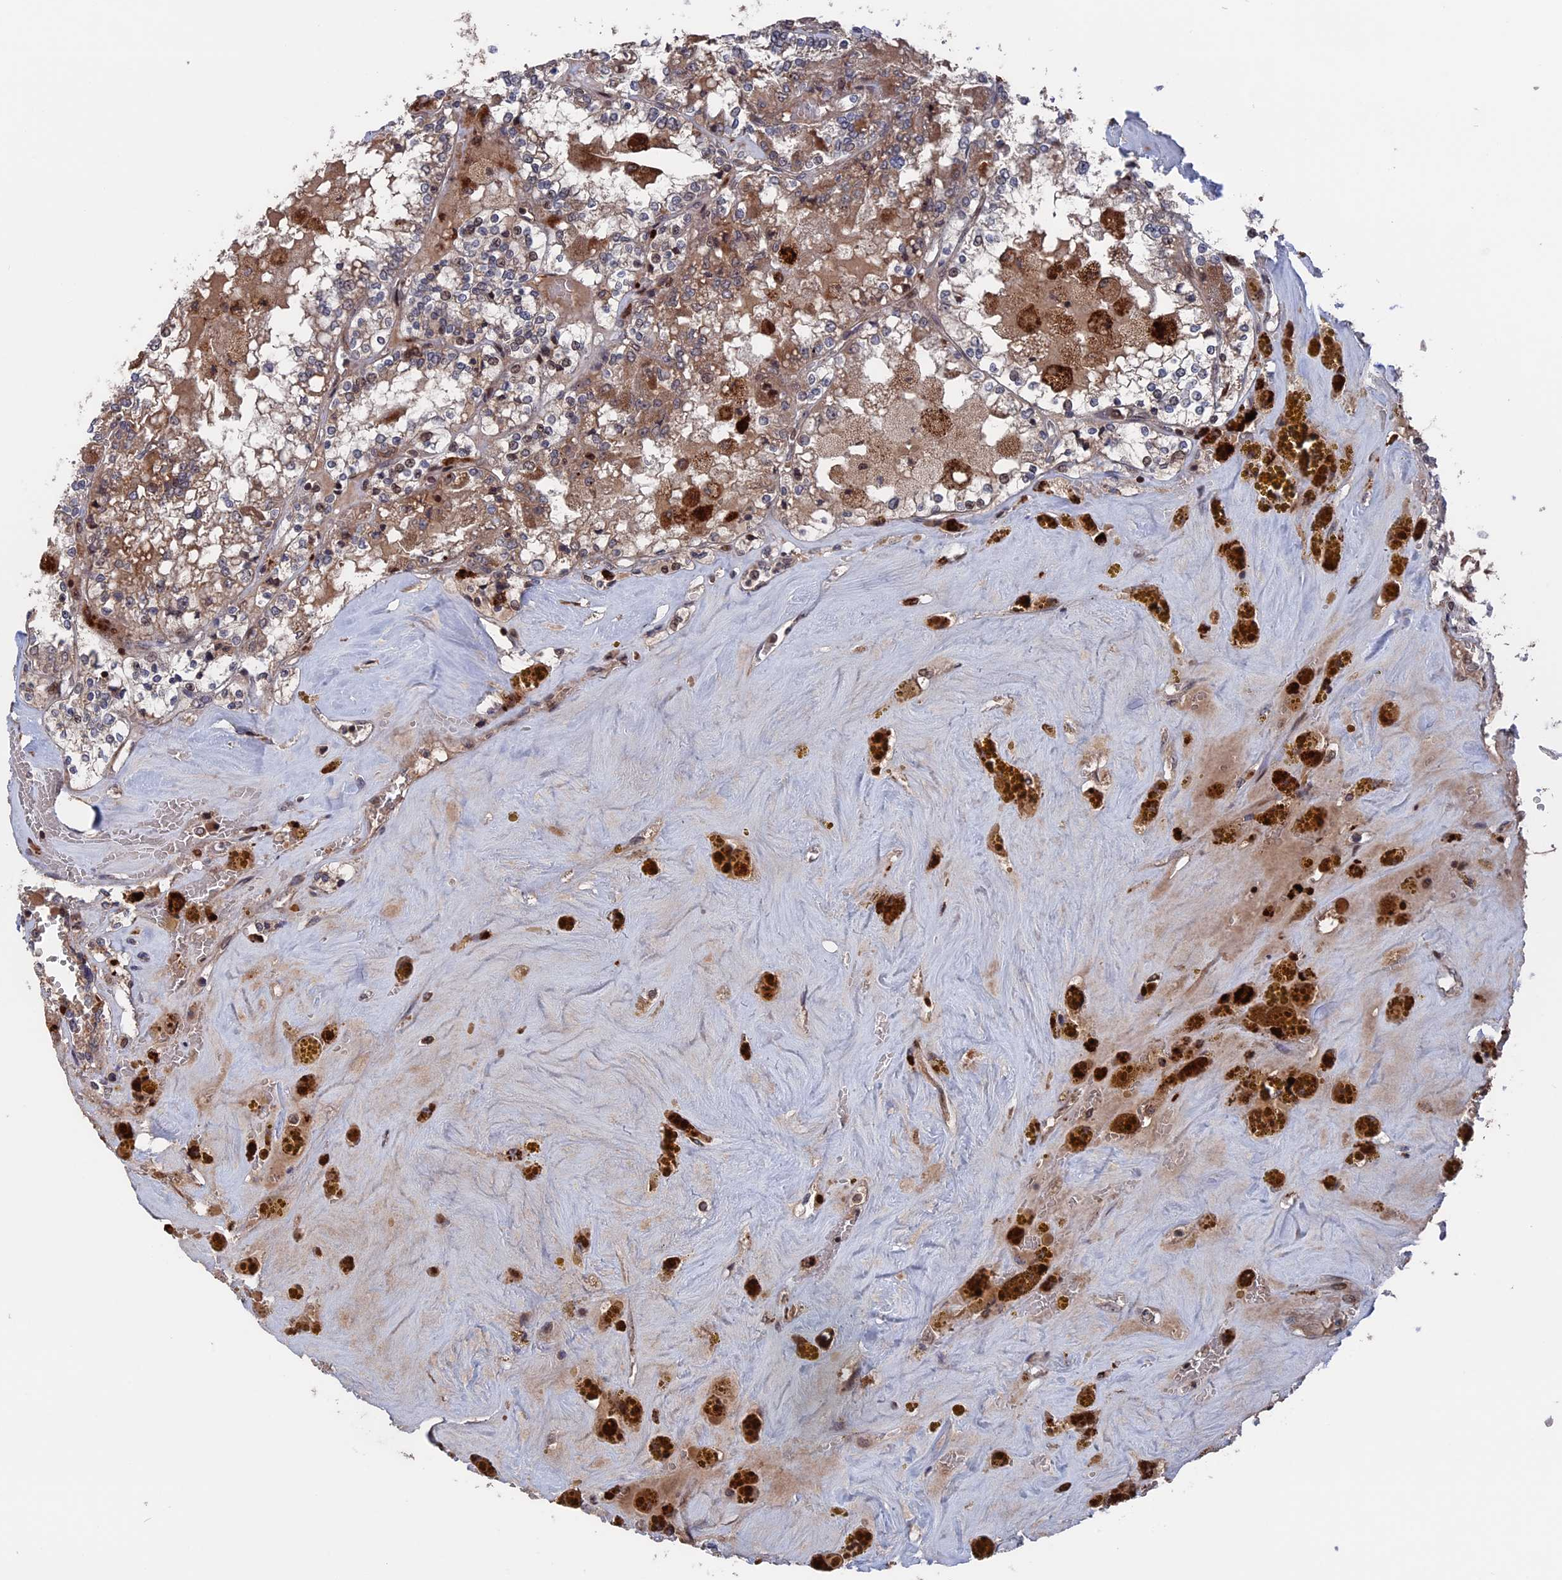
{"staining": {"intensity": "negative", "quantity": "none", "location": "none"}, "tissue": "renal cancer", "cell_type": "Tumor cells", "image_type": "cancer", "snomed": [{"axis": "morphology", "description": "Adenocarcinoma, NOS"}, {"axis": "topography", "description": "Kidney"}], "caption": "Renal adenocarcinoma was stained to show a protein in brown. There is no significant positivity in tumor cells. Brightfield microscopy of immunohistochemistry stained with DAB (3,3'-diaminobenzidine) (brown) and hematoxylin (blue), captured at high magnification.", "gene": "PLA2G15", "patient": {"sex": "female", "age": 56}}